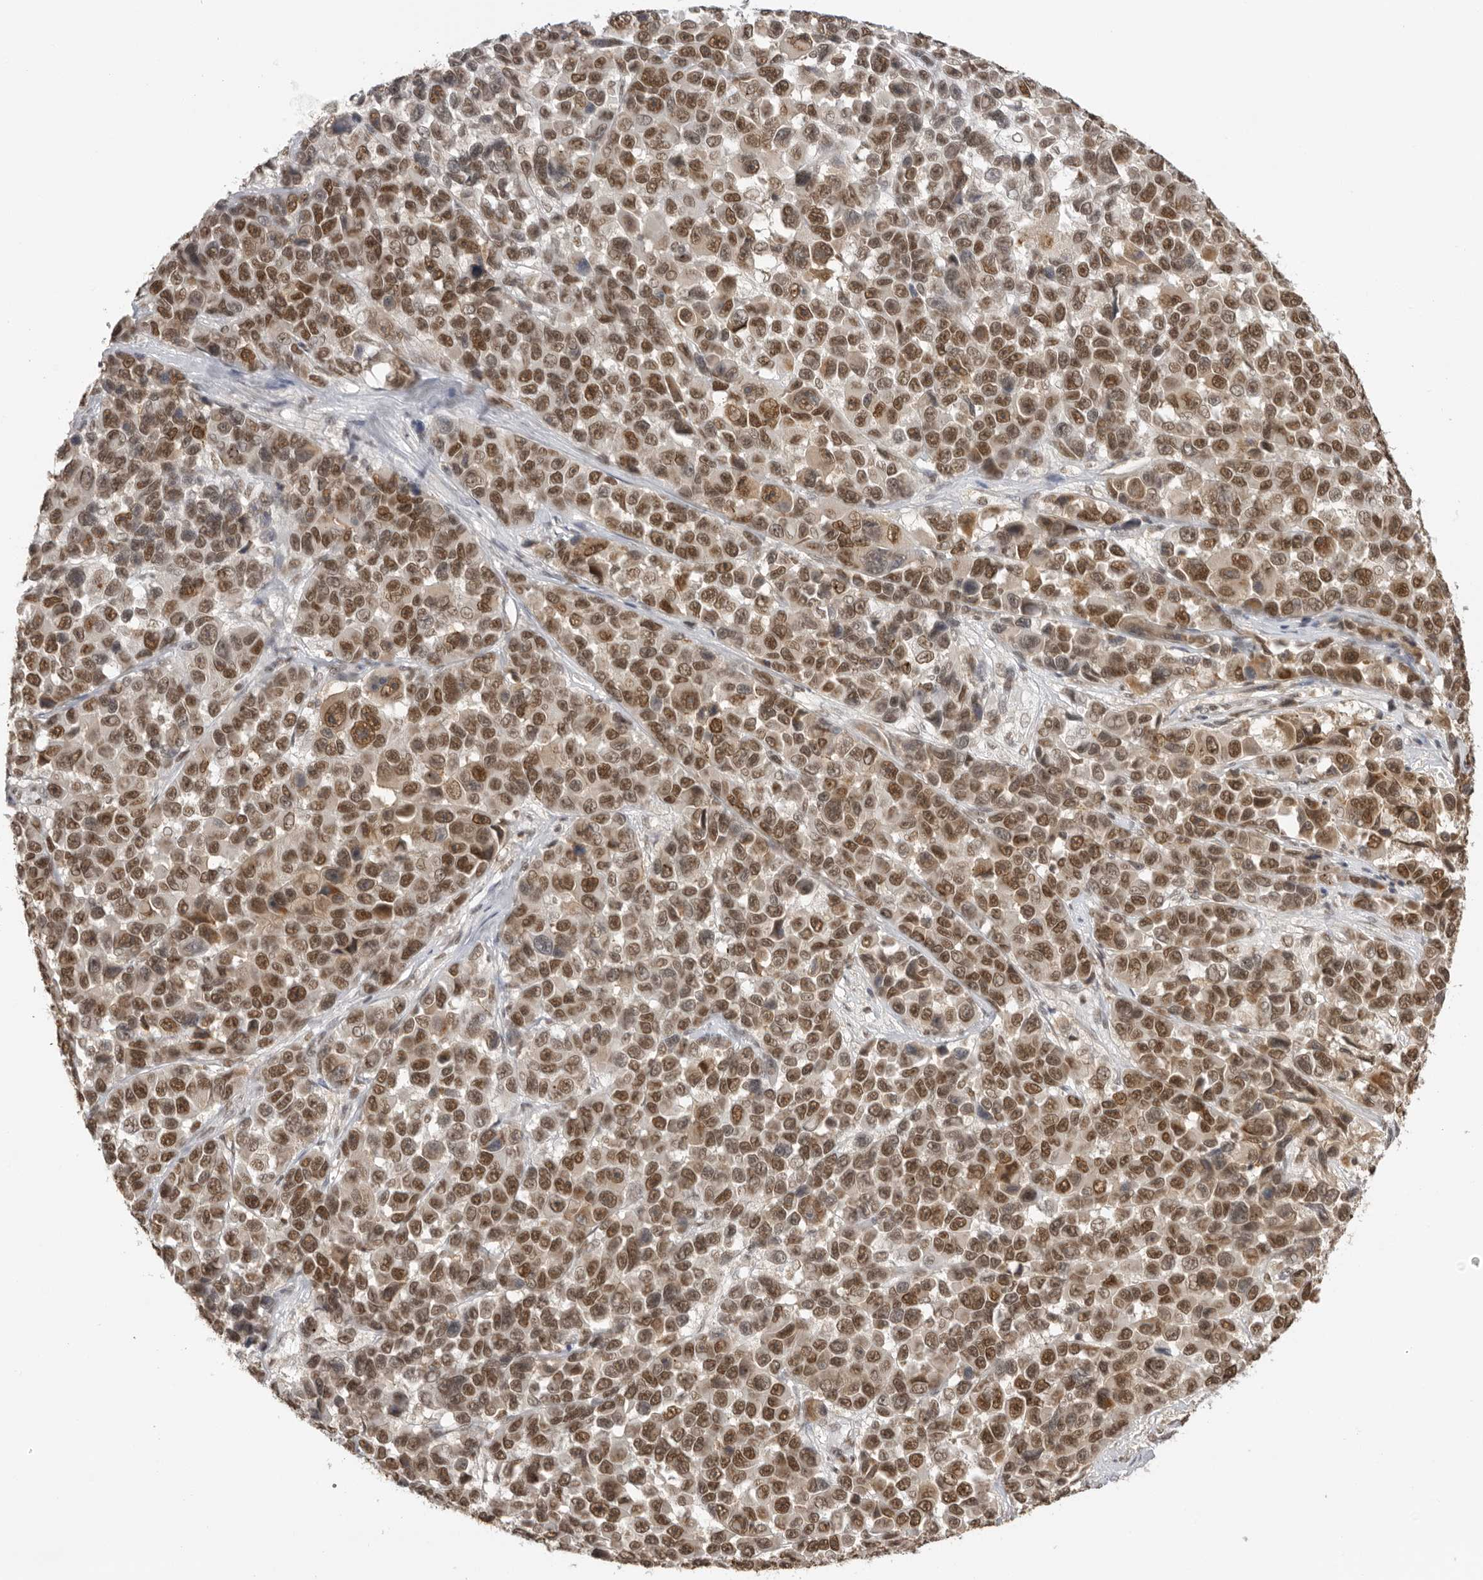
{"staining": {"intensity": "moderate", "quantity": ">75%", "location": "cytoplasmic/membranous,nuclear"}, "tissue": "melanoma", "cell_type": "Tumor cells", "image_type": "cancer", "snomed": [{"axis": "morphology", "description": "Malignant melanoma, NOS"}, {"axis": "topography", "description": "Skin"}], "caption": "Malignant melanoma stained with a protein marker demonstrates moderate staining in tumor cells.", "gene": "RPA2", "patient": {"sex": "male", "age": 53}}